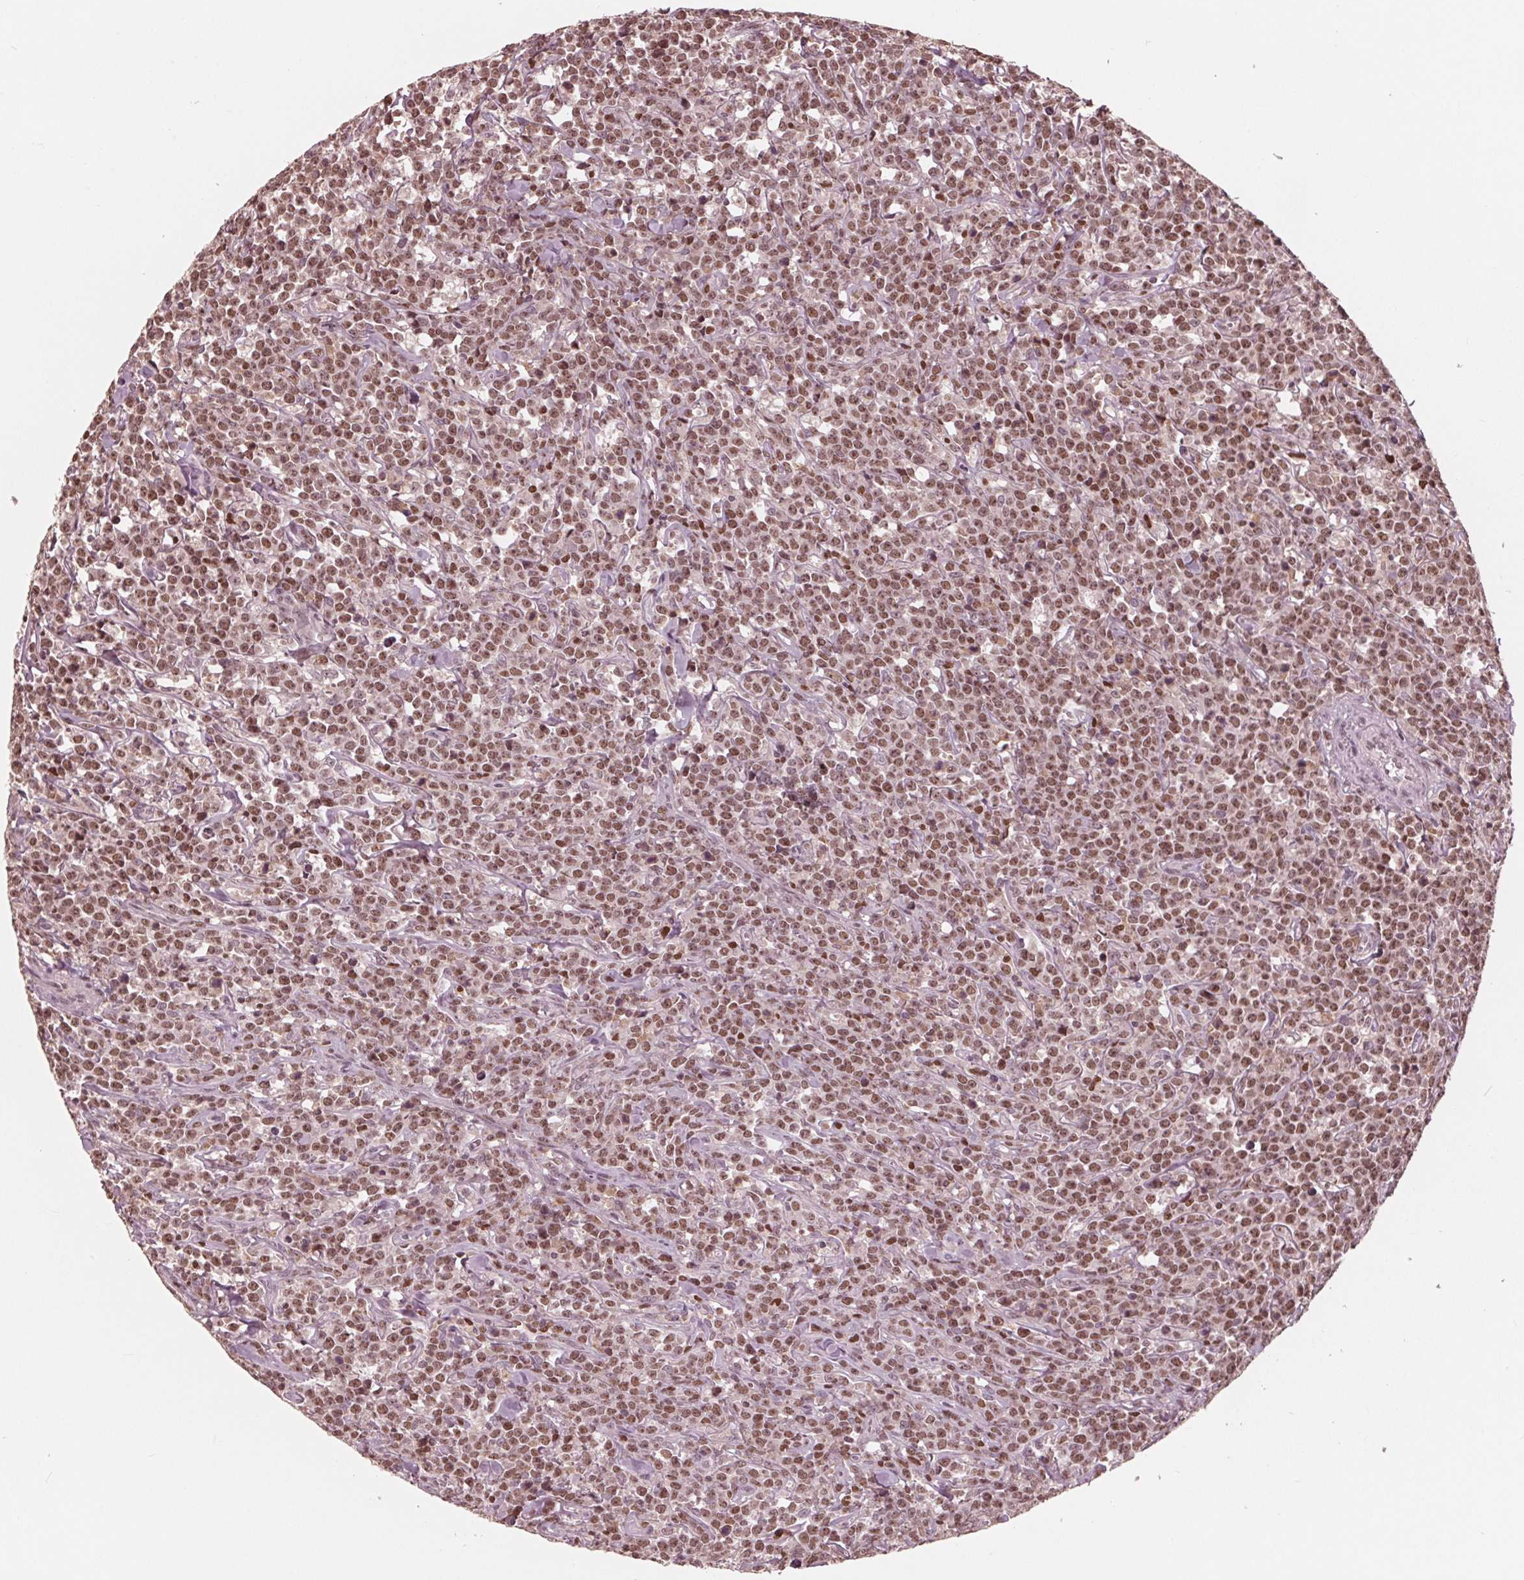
{"staining": {"intensity": "moderate", "quantity": ">75%", "location": "nuclear"}, "tissue": "lymphoma", "cell_type": "Tumor cells", "image_type": "cancer", "snomed": [{"axis": "morphology", "description": "Malignant lymphoma, non-Hodgkin's type, High grade"}, {"axis": "topography", "description": "Small intestine"}], "caption": "An immunohistochemistry histopathology image of neoplastic tissue is shown. Protein staining in brown highlights moderate nuclear positivity in malignant lymphoma, non-Hodgkin's type (high-grade) within tumor cells. (Brightfield microscopy of DAB IHC at high magnification).", "gene": "HIRIP3", "patient": {"sex": "female", "age": 56}}